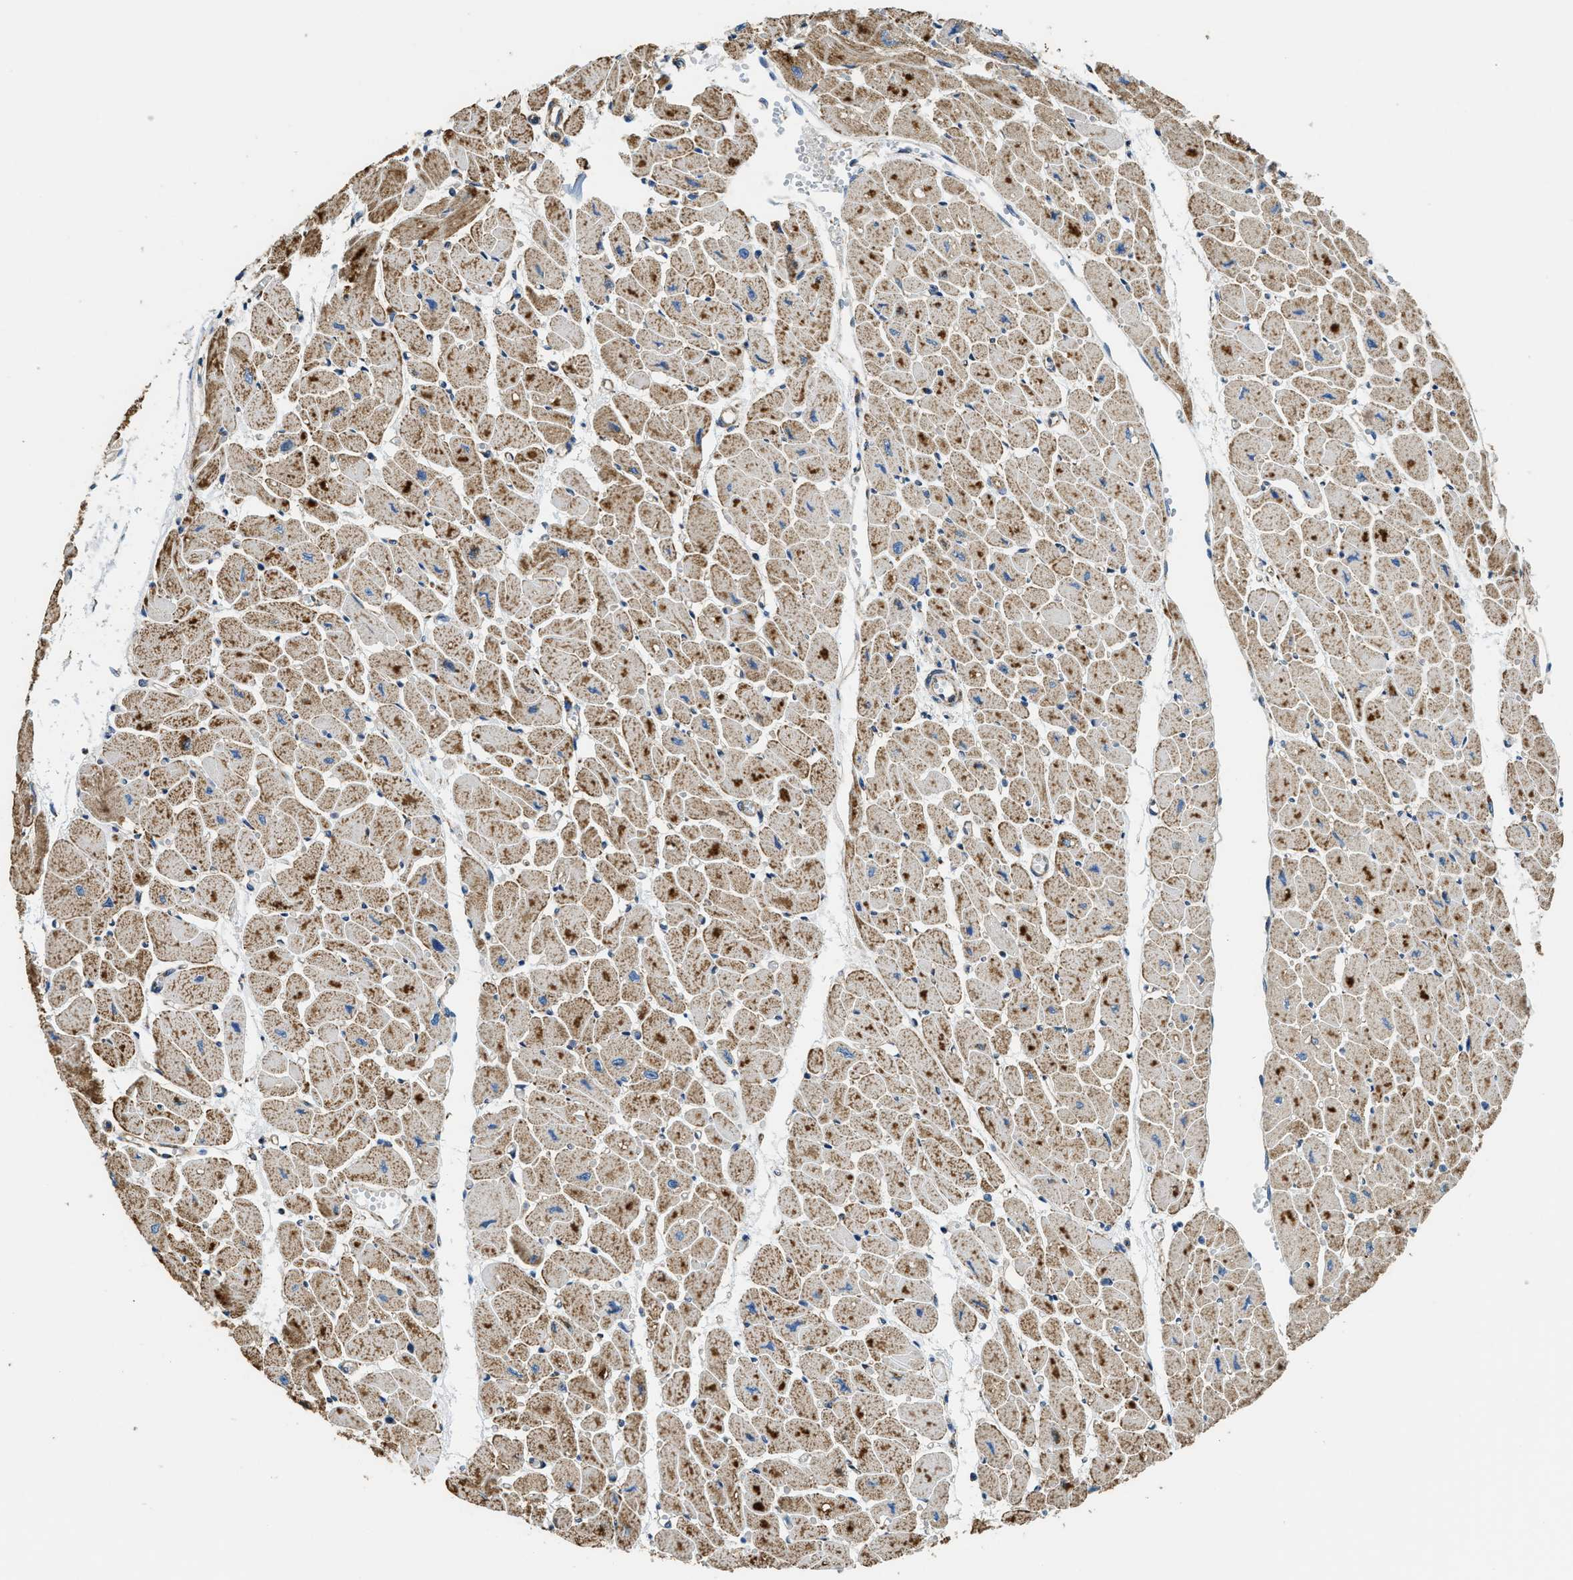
{"staining": {"intensity": "moderate", "quantity": ">75%", "location": "cytoplasmic/membranous"}, "tissue": "heart muscle", "cell_type": "Cardiomyocytes", "image_type": "normal", "snomed": [{"axis": "morphology", "description": "Normal tissue, NOS"}, {"axis": "topography", "description": "Heart"}], "caption": "Moderate cytoplasmic/membranous protein positivity is seen in approximately >75% of cardiomyocytes in heart muscle.", "gene": "STK33", "patient": {"sex": "female", "age": 54}}